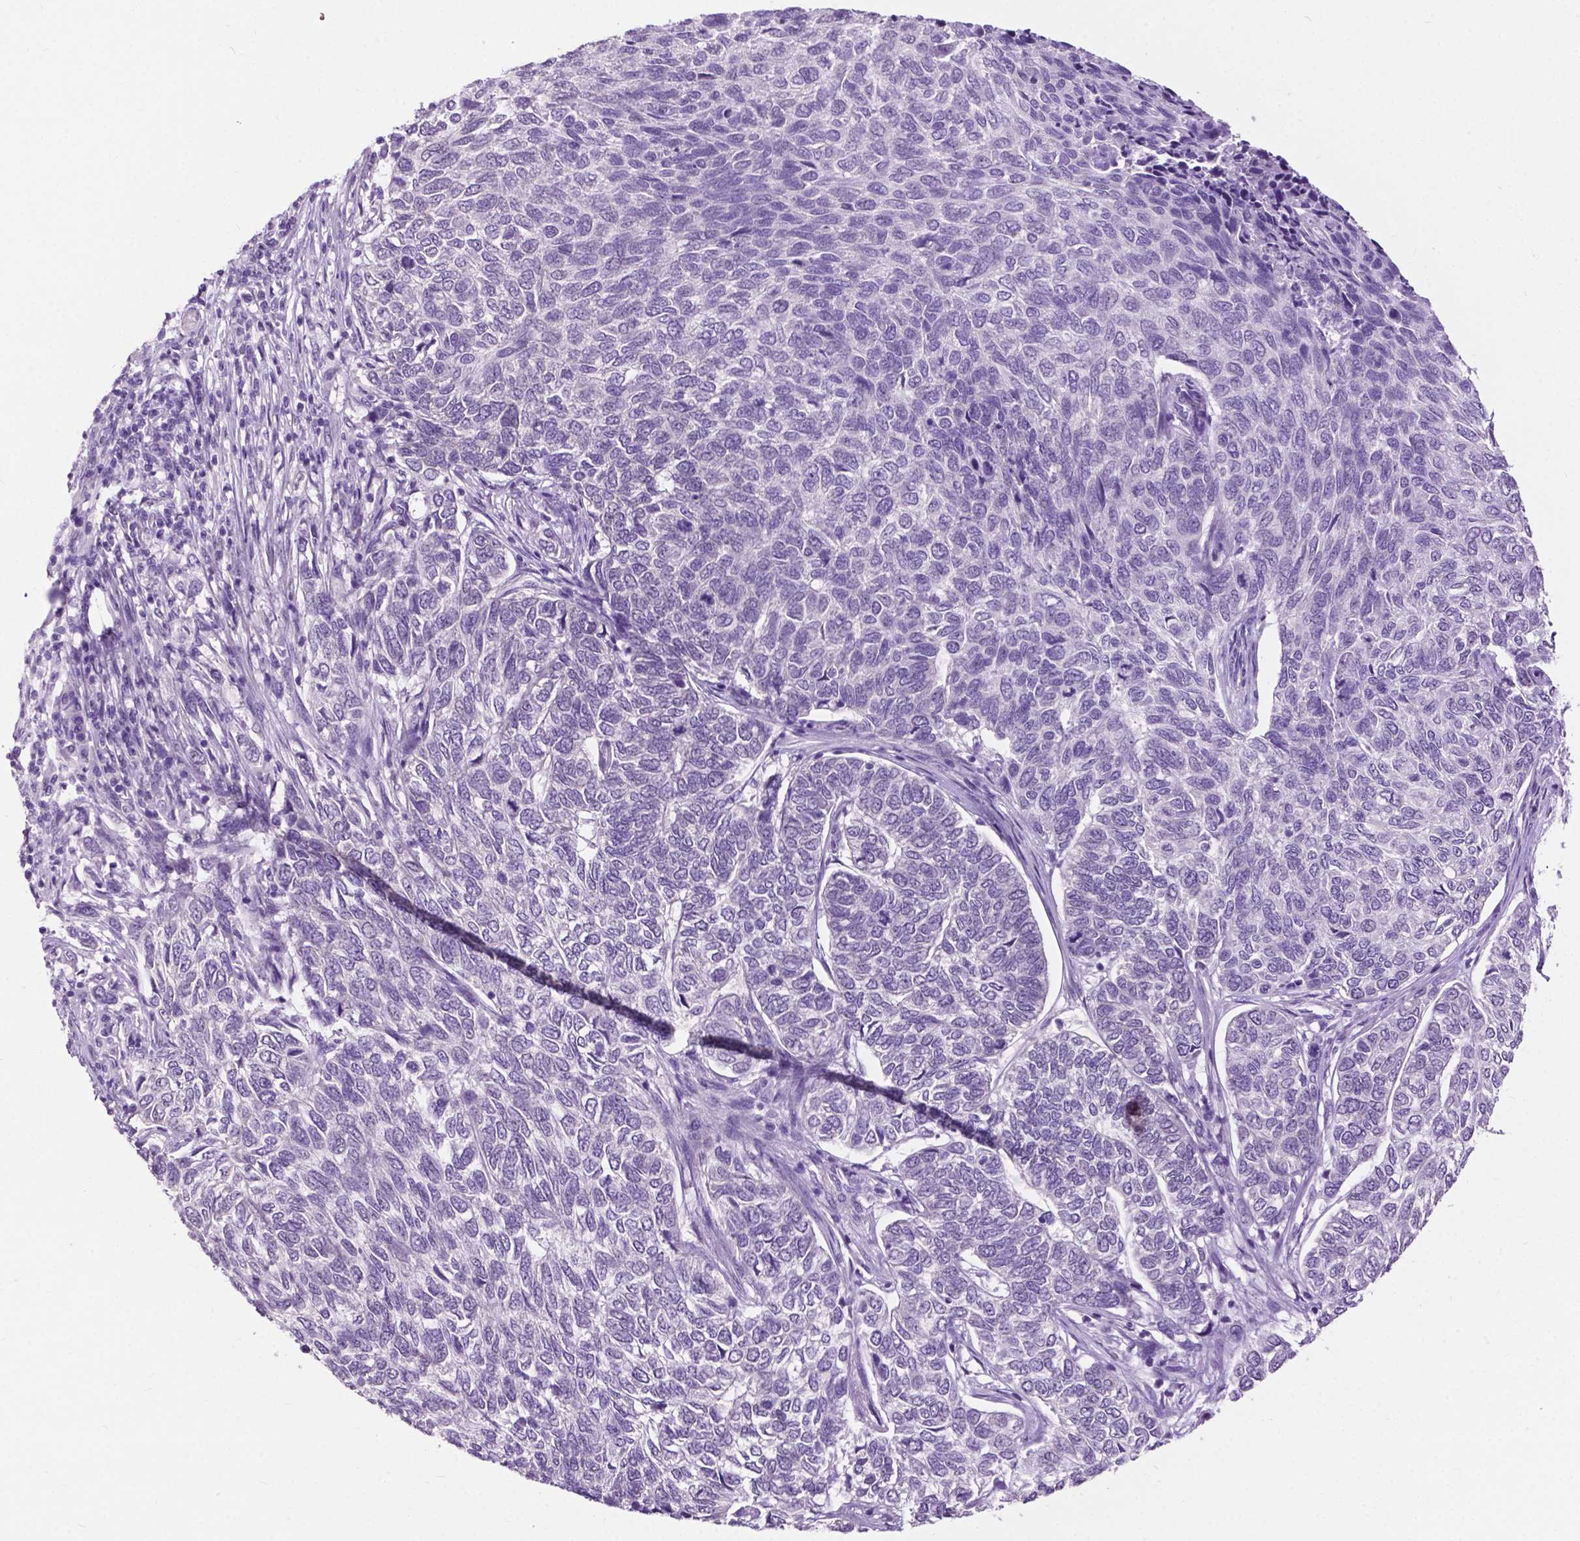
{"staining": {"intensity": "negative", "quantity": "none", "location": "none"}, "tissue": "skin cancer", "cell_type": "Tumor cells", "image_type": "cancer", "snomed": [{"axis": "morphology", "description": "Basal cell carcinoma"}, {"axis": "topography", "description": "Skin"}], "caption": "Immunohistochemical staining of skin basal cell carcinoma exhibits no significant expression in tumor cells.", "gene": "GPR37L1", "patient": {"sex": "female", "age": 65}}